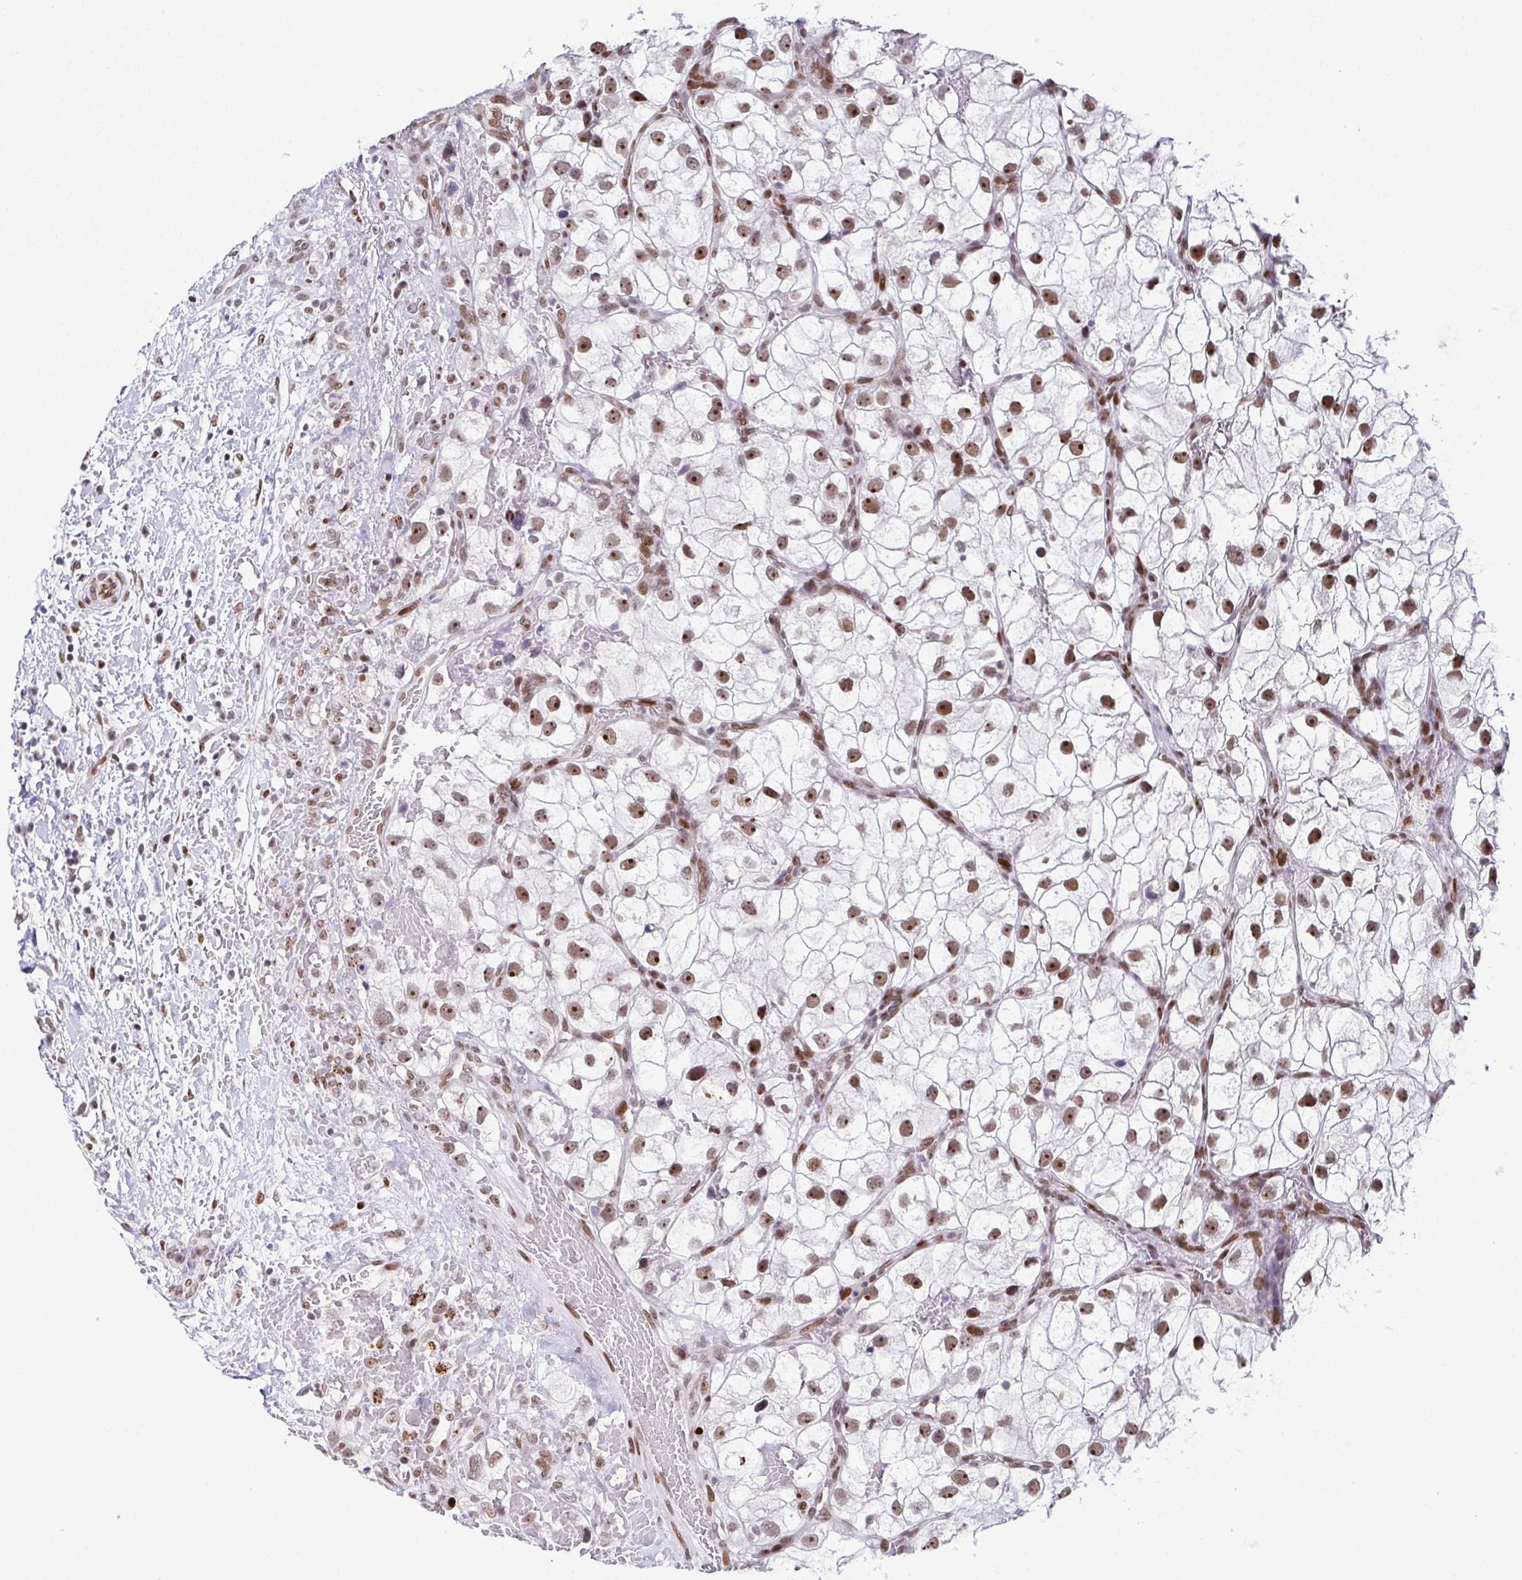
{"staining": {"intensity": "moderate", "quantity": ">75%", "location": "nuclear"}, "tissue": "renal cancer", "cell_type": "Tumor cells", "image_type": "cancer", "snomed": [{"axis": "morphology", "description": "Adenocarcinoma, NOS"}, {"axis": "topography", "description": "Kidney"}], "caption": "Tumor cells reveal medium levels of moderate nuclear staining in about >75% of cells in adenocarcinoma (renal). Using DAB (3,3'-diaminobenzidine) (brown) and hematoxylin (blue) stains, captured at high magnification using brightfield microscopy.", "gene": "RB1", "patient": {"sex": "male", "age": 59}}